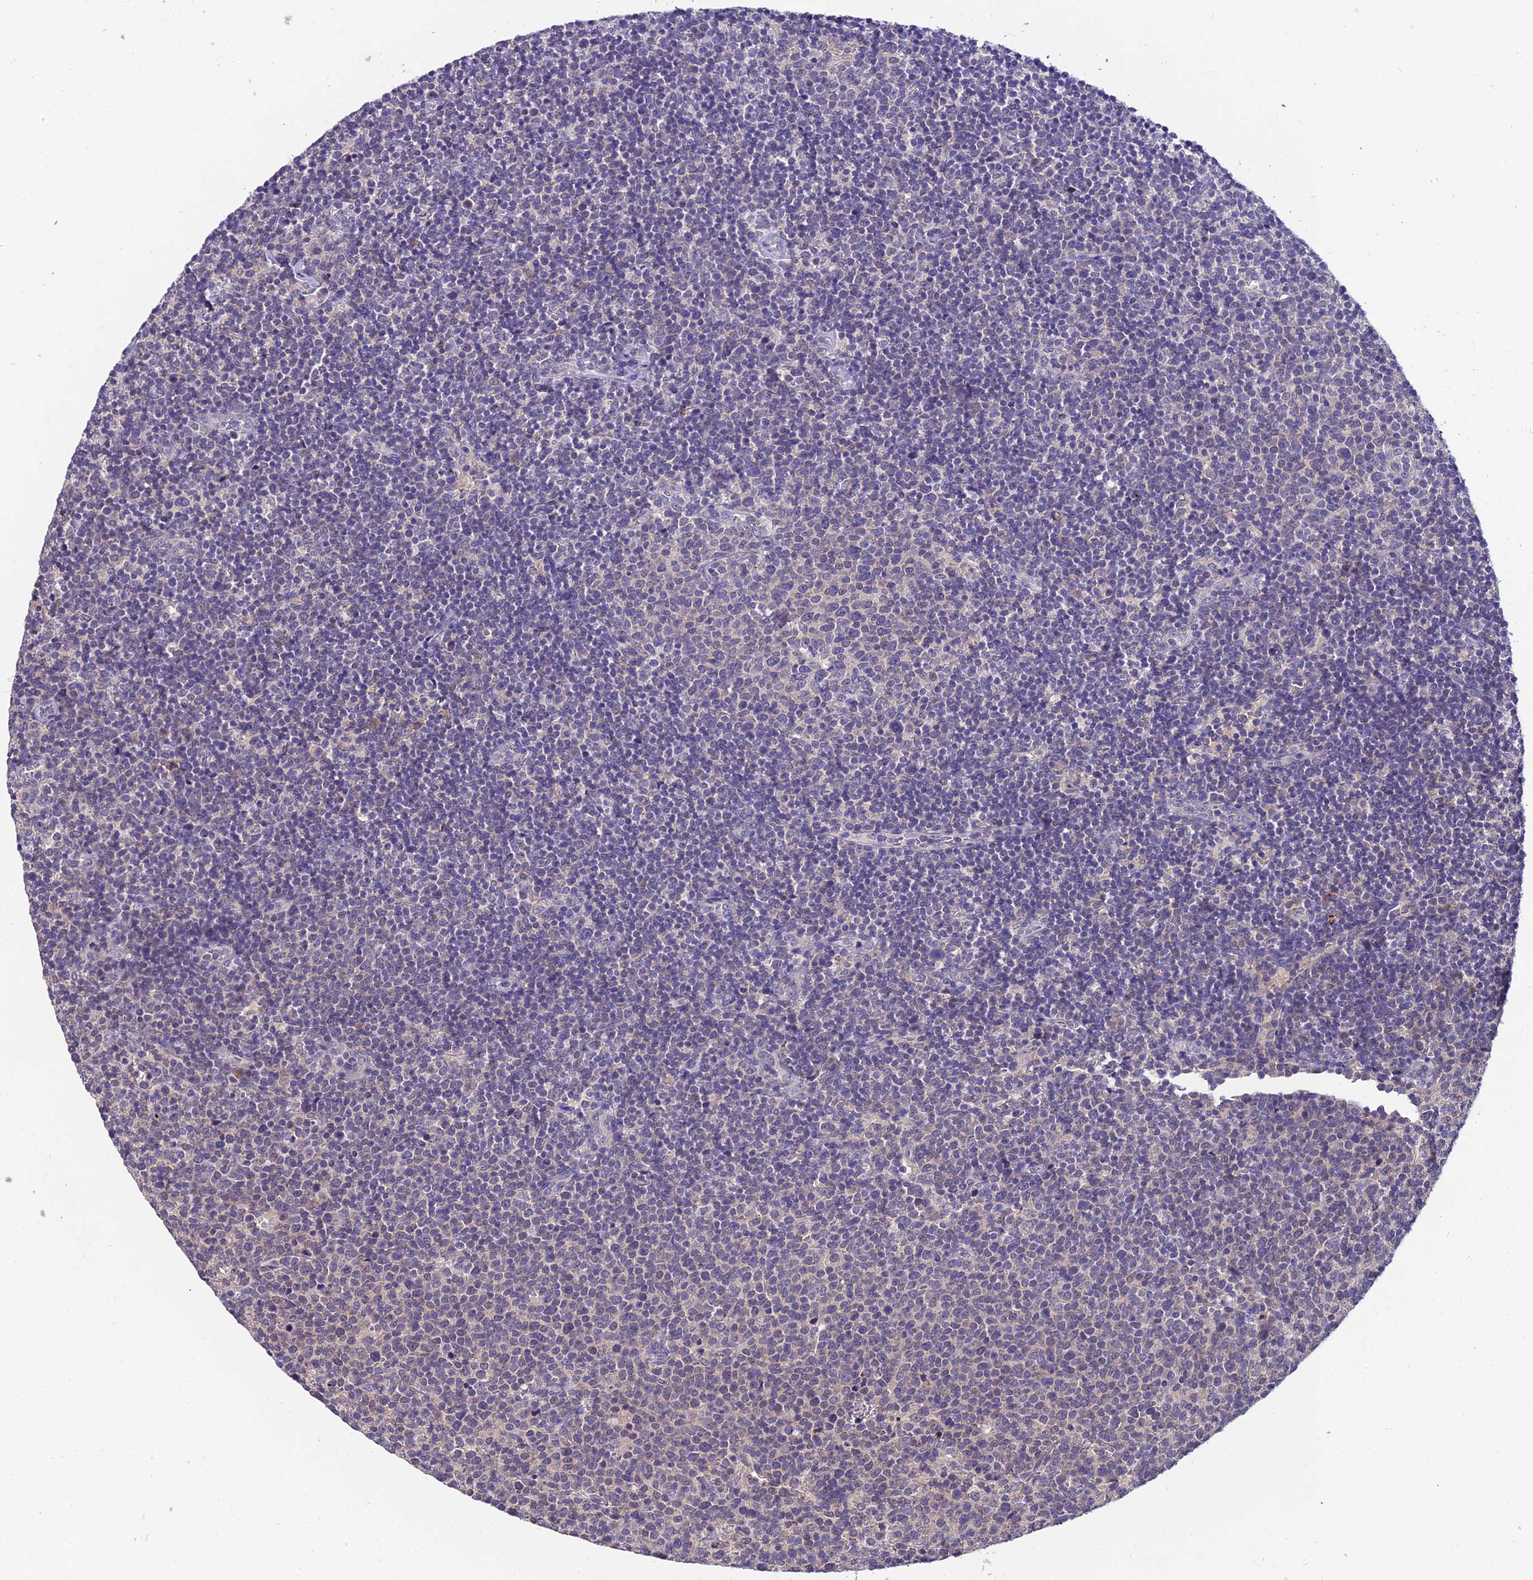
{"staining": {"intensity": "negative", "quantity": "none", "location": "none"}, "tissue": "lymphoma", "cell_type": "Tumor cells", "image_type": "cancer", "snomed": [{"axis": "morphology", "description": "Malignant lymphoma, non-Hodgkin's type, High grade"}, {"axis": "topography", "description": "Lymph node"}], "caption": "Micrograph shows no significant protein positivity in tumor cells of lymphoma. (Stains: DAB (3,3'-diaminobenzidine) immunohistochemistry with hematoxylin counter stain, Microscopy: brightfield microscopy at high magnification).", "gene": "LGALS7", "patient": {"sex": "male", "age": 61}}